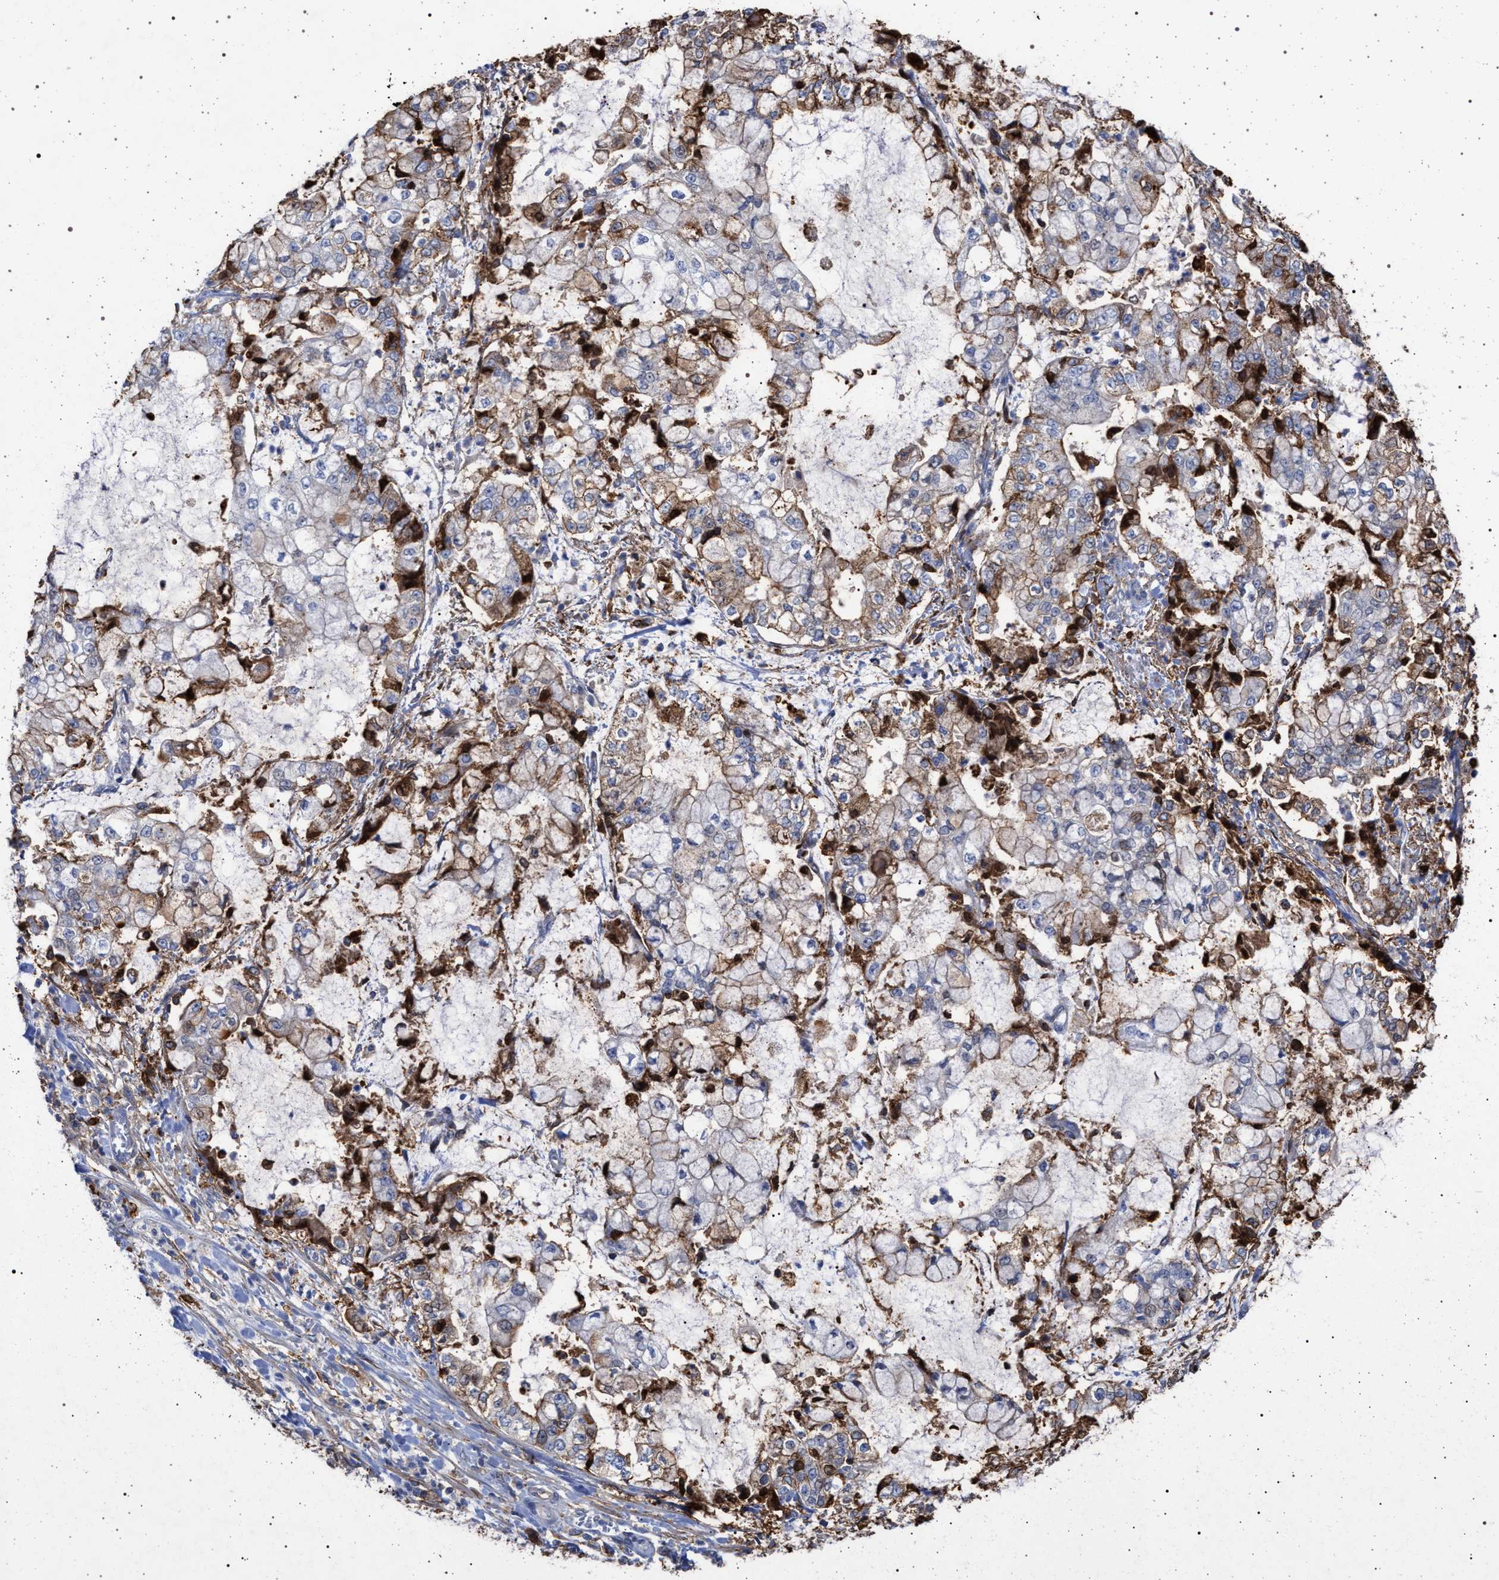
{"staining": {"intensity": "moderate", "quantity": "25%-75%", "location": "cytoplasmic/membranous"}, "tissue": "stomach cancer", "cell_type": "Tumor cells", "image_type": "cancer", "snomed": [{"axis": "morphology", "description": "Adenocarcinoma, NOS"}, {"axis": "topography", "description": "Stomach"}], "caption": "IHC image of human stomach cancer (adenocarcinoma) stained for a protein (brown), which exhibits medium levels of moderate cytoplasmic/membranous staining in about 25%-75% of tumor cells.", "gene": "PLG", "patient": {"sex": "male", "age": 76}}